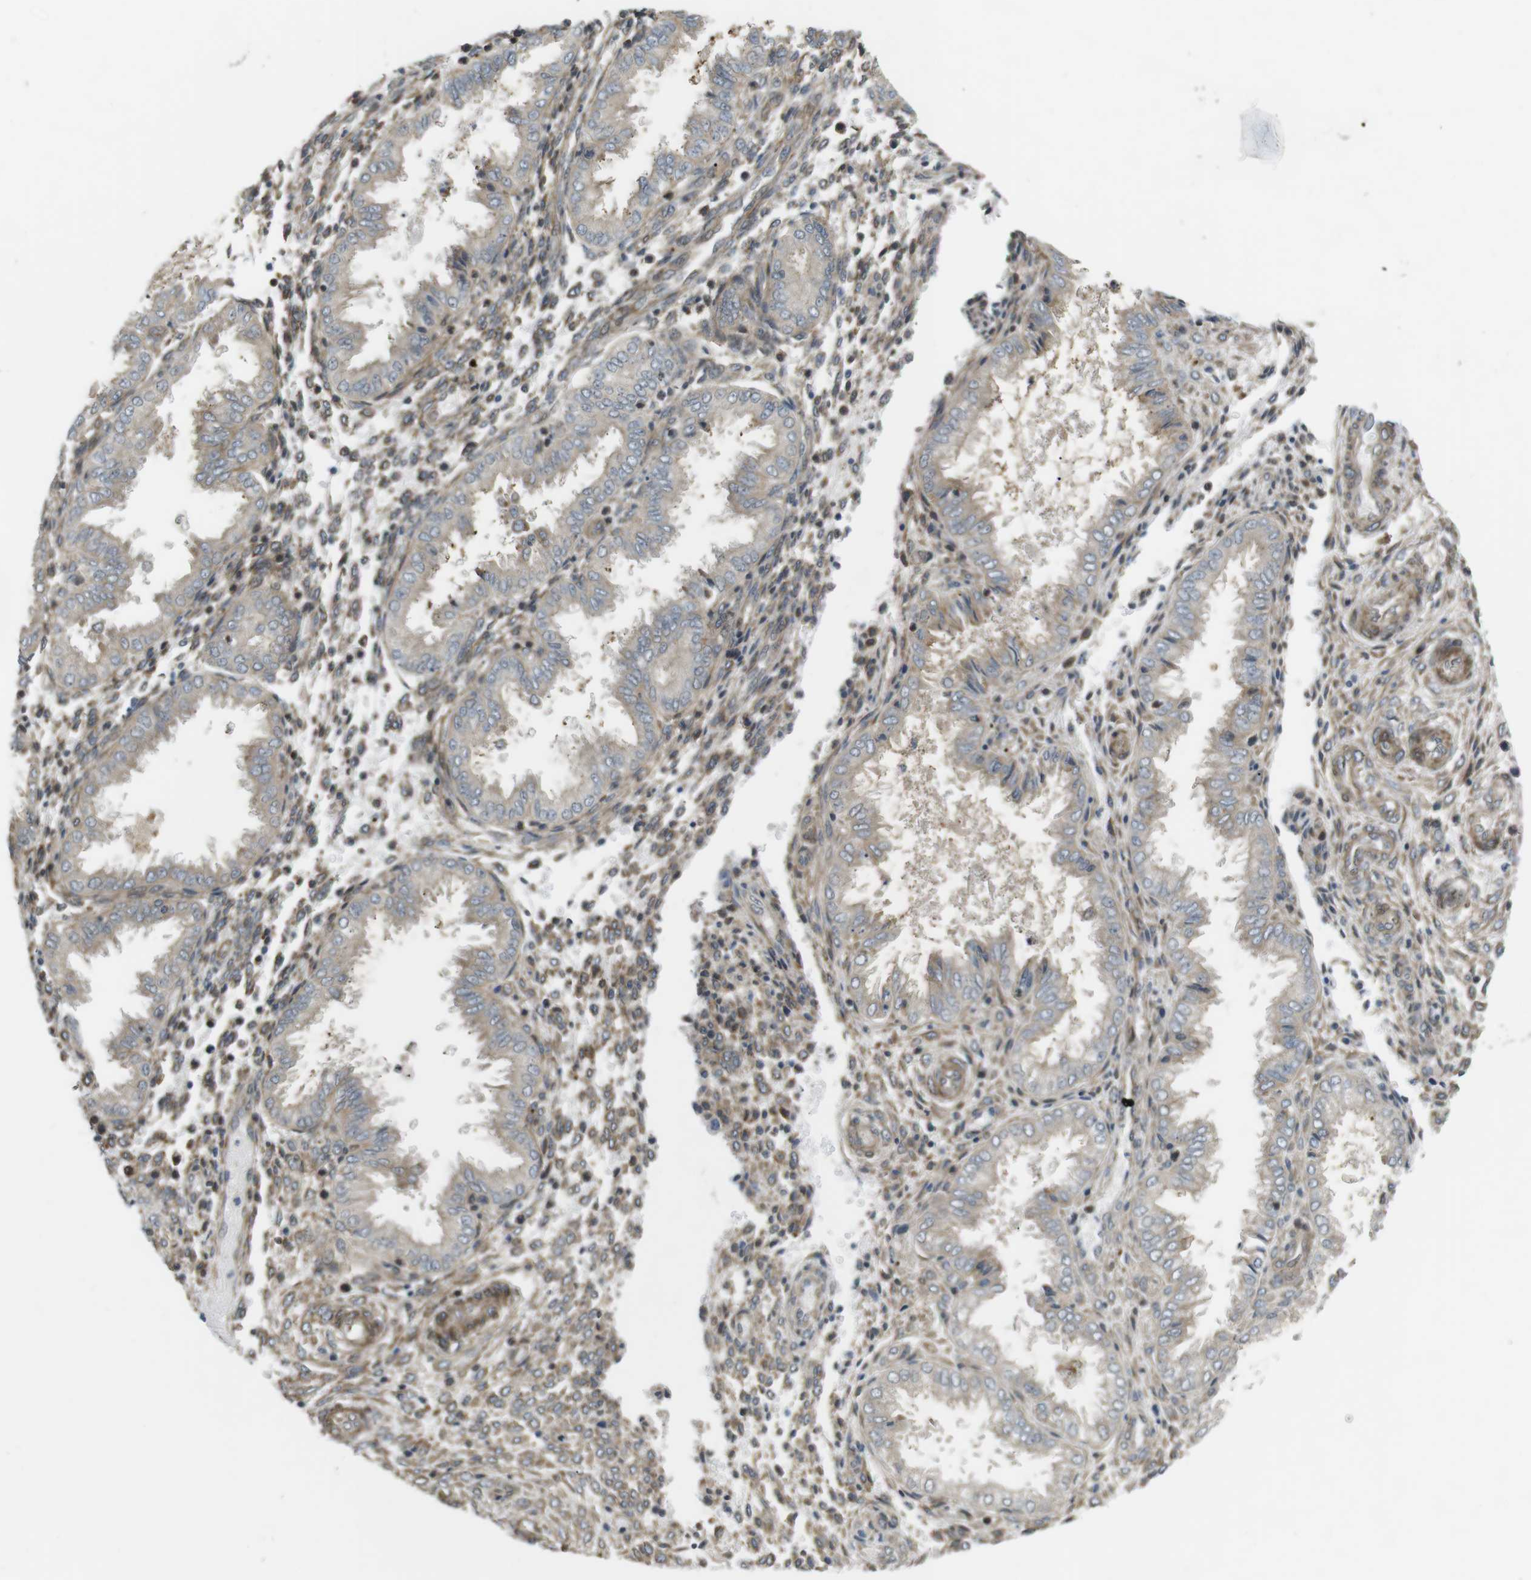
{"staining": {"intensity": "moderate", "quantity": ">75%", "location": "cytoplasmic/membranous"}, "tissue": "endometrium", "cell_type": "Cells in endometrial stroma", "image_type": "normal", "snomed": [{"axis": "morphology", "description": "Normal tissue, NOS"}, {"axis": "topography", "description": "Endometrium"}], "caption": "IHC photomicrograph of benign endometrium stained for a protein (brown), which shows medium levels of moderate cytoplasmic/membranous positivity in about >75% of cells in endometrial stroma.", "gene": "KANK2", "patient": {"sex": "female", "age": 33}}